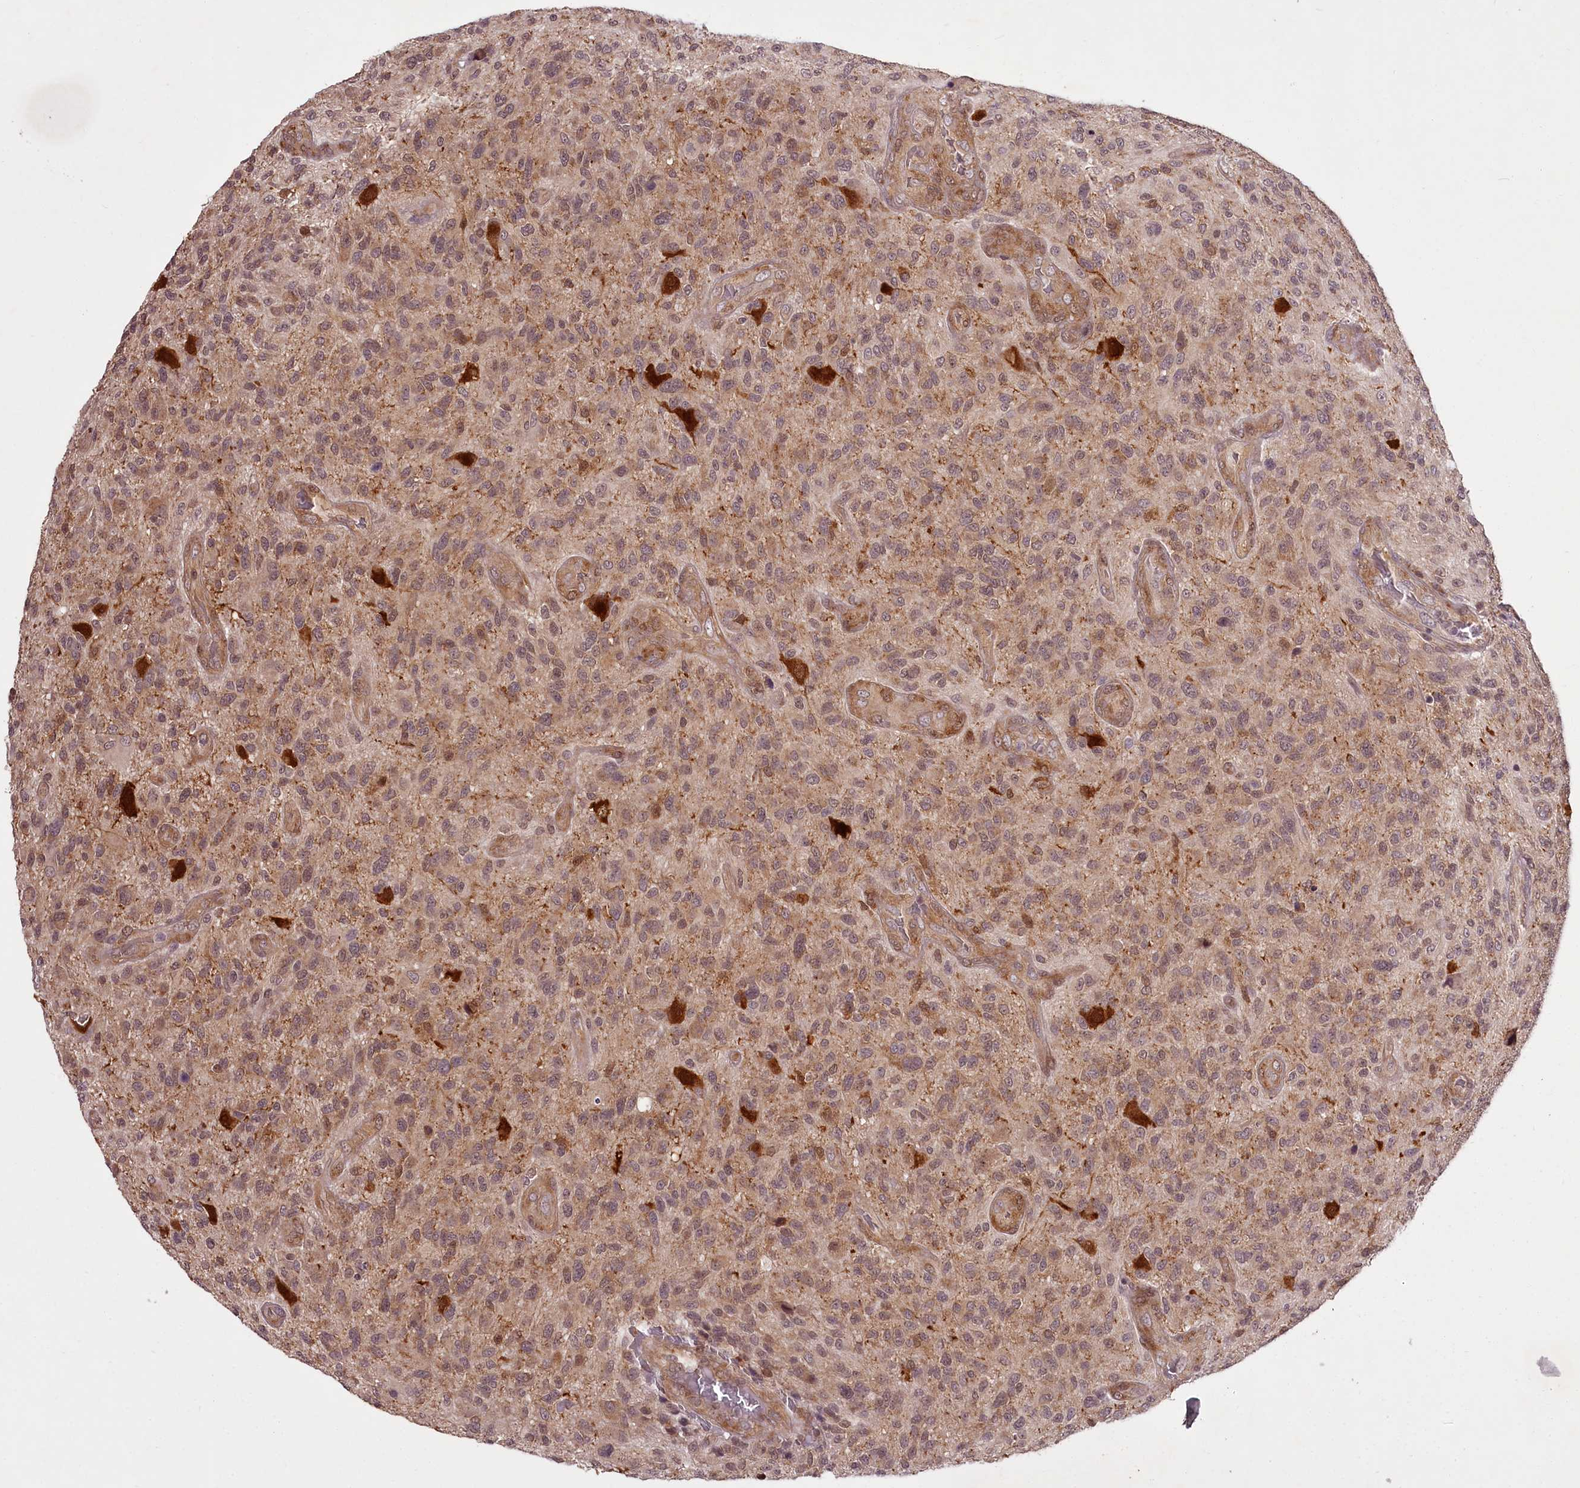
{"staining": {"intensity": "moderate", "quantity": ">75%", "location": "cytoplasmic/membranous"}, "tissue": "glioma", "cell_type": "Tumor cells", "image_type": "cancer", "snomed": [{"axis": "morphology", "description": "Glioma, malignant, High grade"}, {"axis": "topography", "description": "Brain"}], "caption": "The micrograph demonstrates staining of glioma, revealing moderate cytoplasmic/membranous protein staining (brown color) within tumor cells. (DAB IHC, brown staining for protein, blue staining for nuclei).", "gene": "CCDC92", "patient": {"sex": "male", "age": 47}}